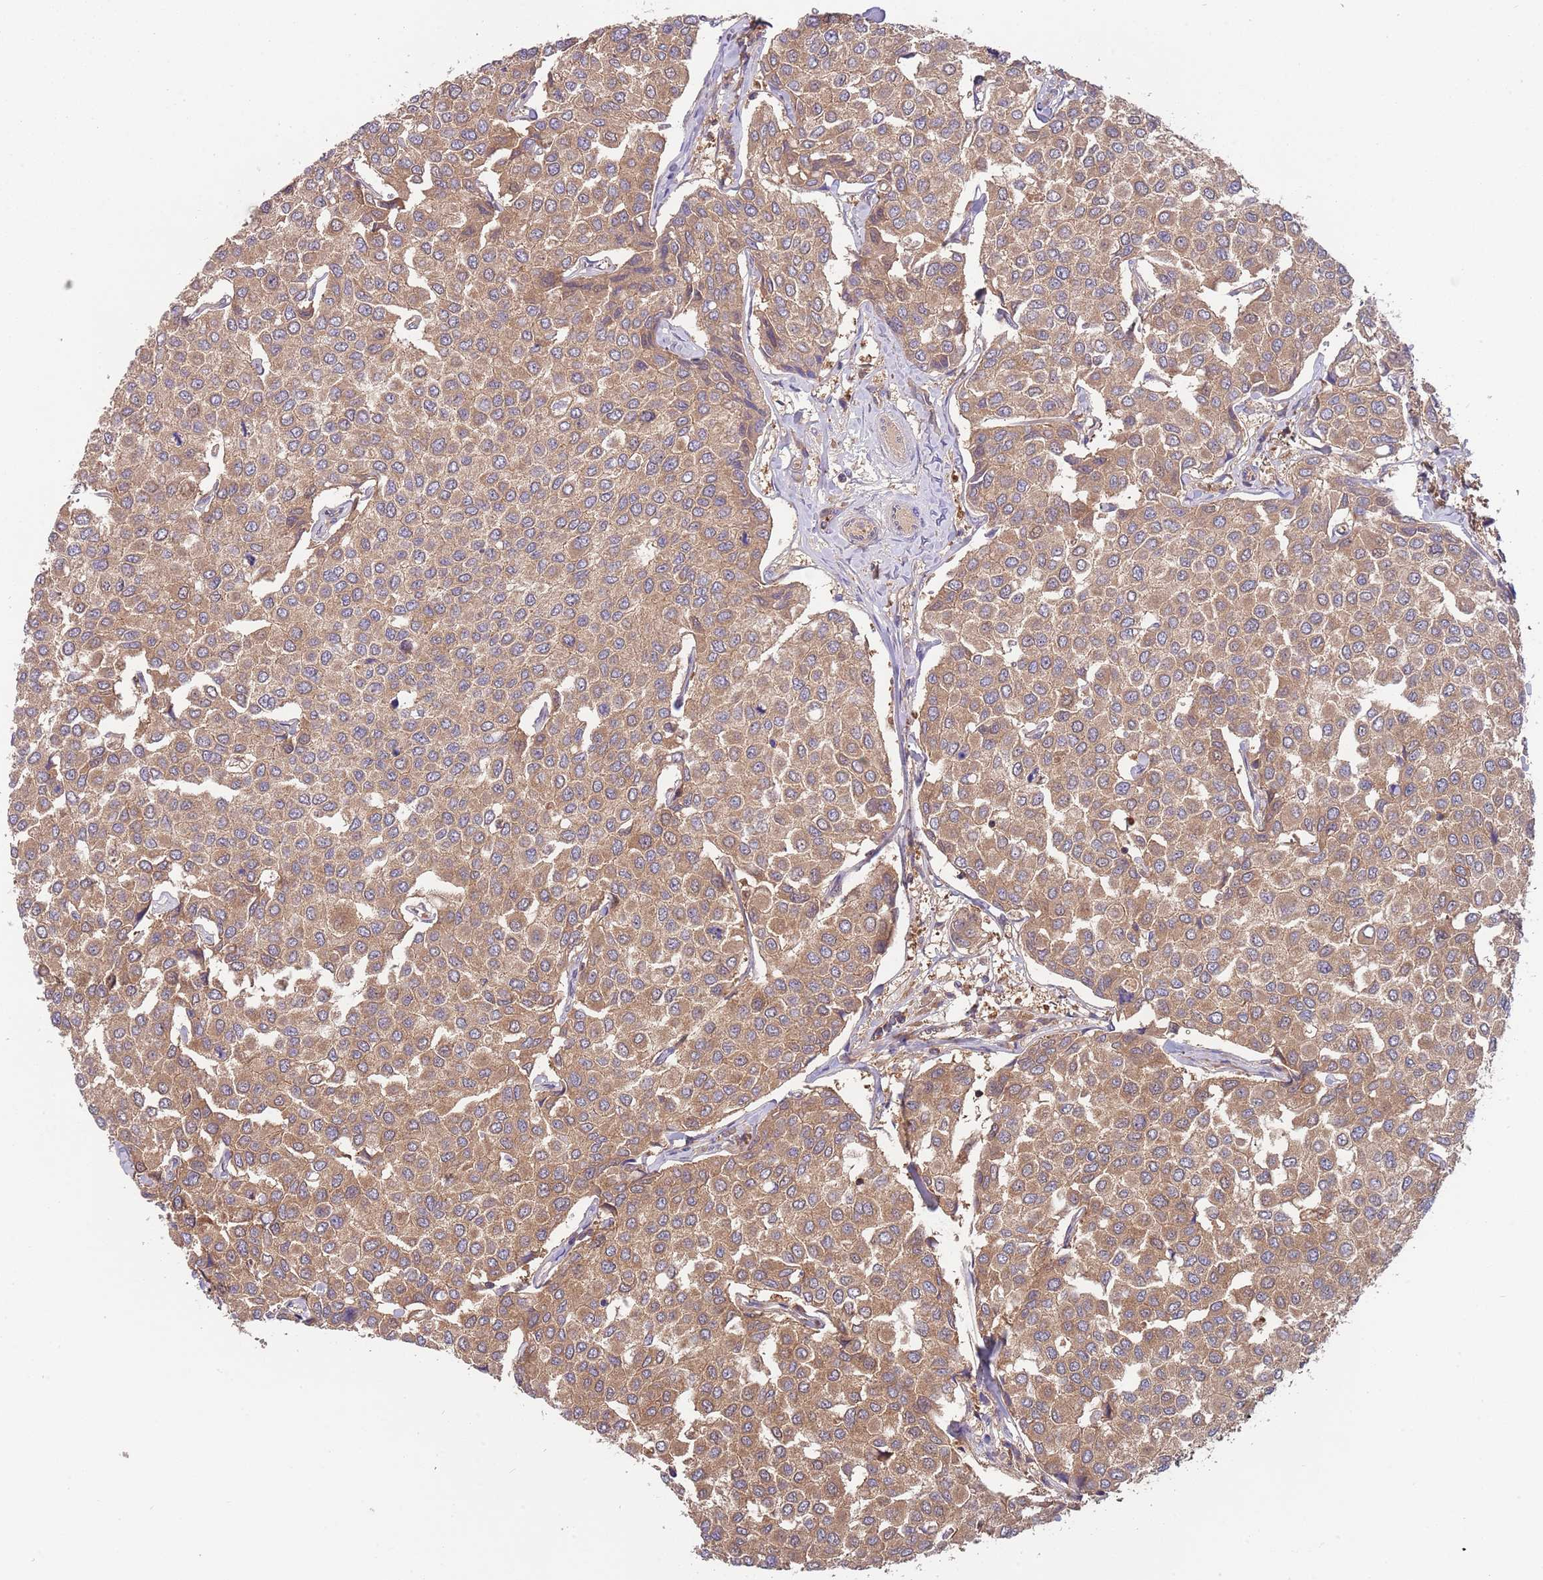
{"staining": {"intensity": "moderate", "quantity": ">75%", "location": "cytoplasmic/membranous"}, "tissue": "breast cancer", "cell_type": "Tumor cells", "image_type": "cancer", "snomed": [{"axis": "morphology", "description": "Duct carcinoma"}, {"axis": "topography", "description": "Breast"}], "caption": "A high-resolution micrograph shows IHC staining of breast infiltrating ductal carcinoma, which exhibits moderate cytoplasmic/membranous staining in about >75% of tumor cells.", "gene": "GSDMD", "patient": {"sex": "female", "age": 55}}